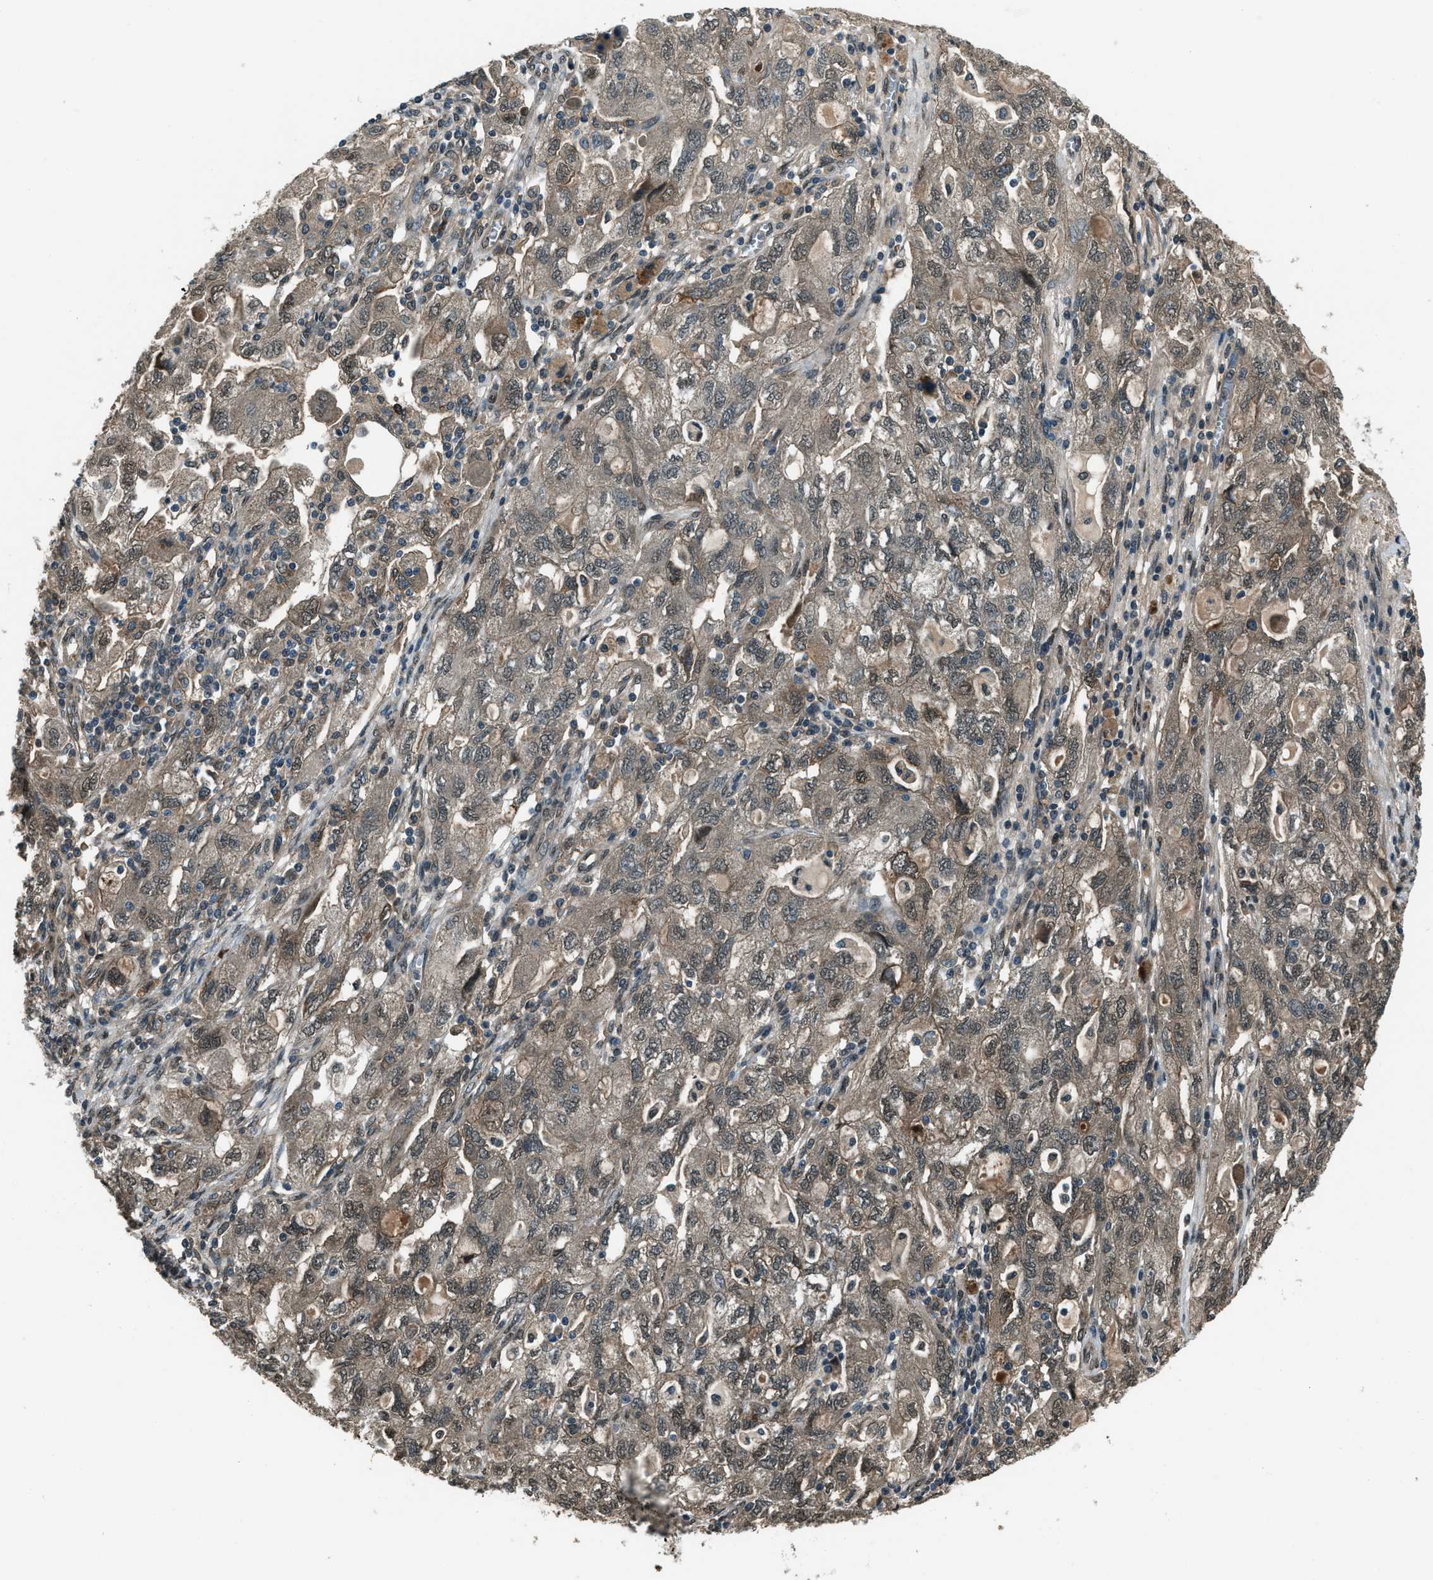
{"staining": {"intensity": "weak", "quantity": "<25%", "location": "cytoplasmic/membranous"}, "tissue": "ovarian cancer", "cell_type": "Tumor cells", "image_type": "cancer", "snomed": [{"axis": "morphology", "description": "Carcinoma, NOS"}, {"axis": "morphology", "description": "Cystadenocarcinoma, serous, NOS"}, {"axis": "topography", "description": "Ovary"}], "caption": "The micrograph exhibits no staining of tumor cells in carcinoma (ovarian). (DAB immunohistochemistry, high magnification).", "gene": "SVIL", "patient": {"sex": "female", "age": 69}}